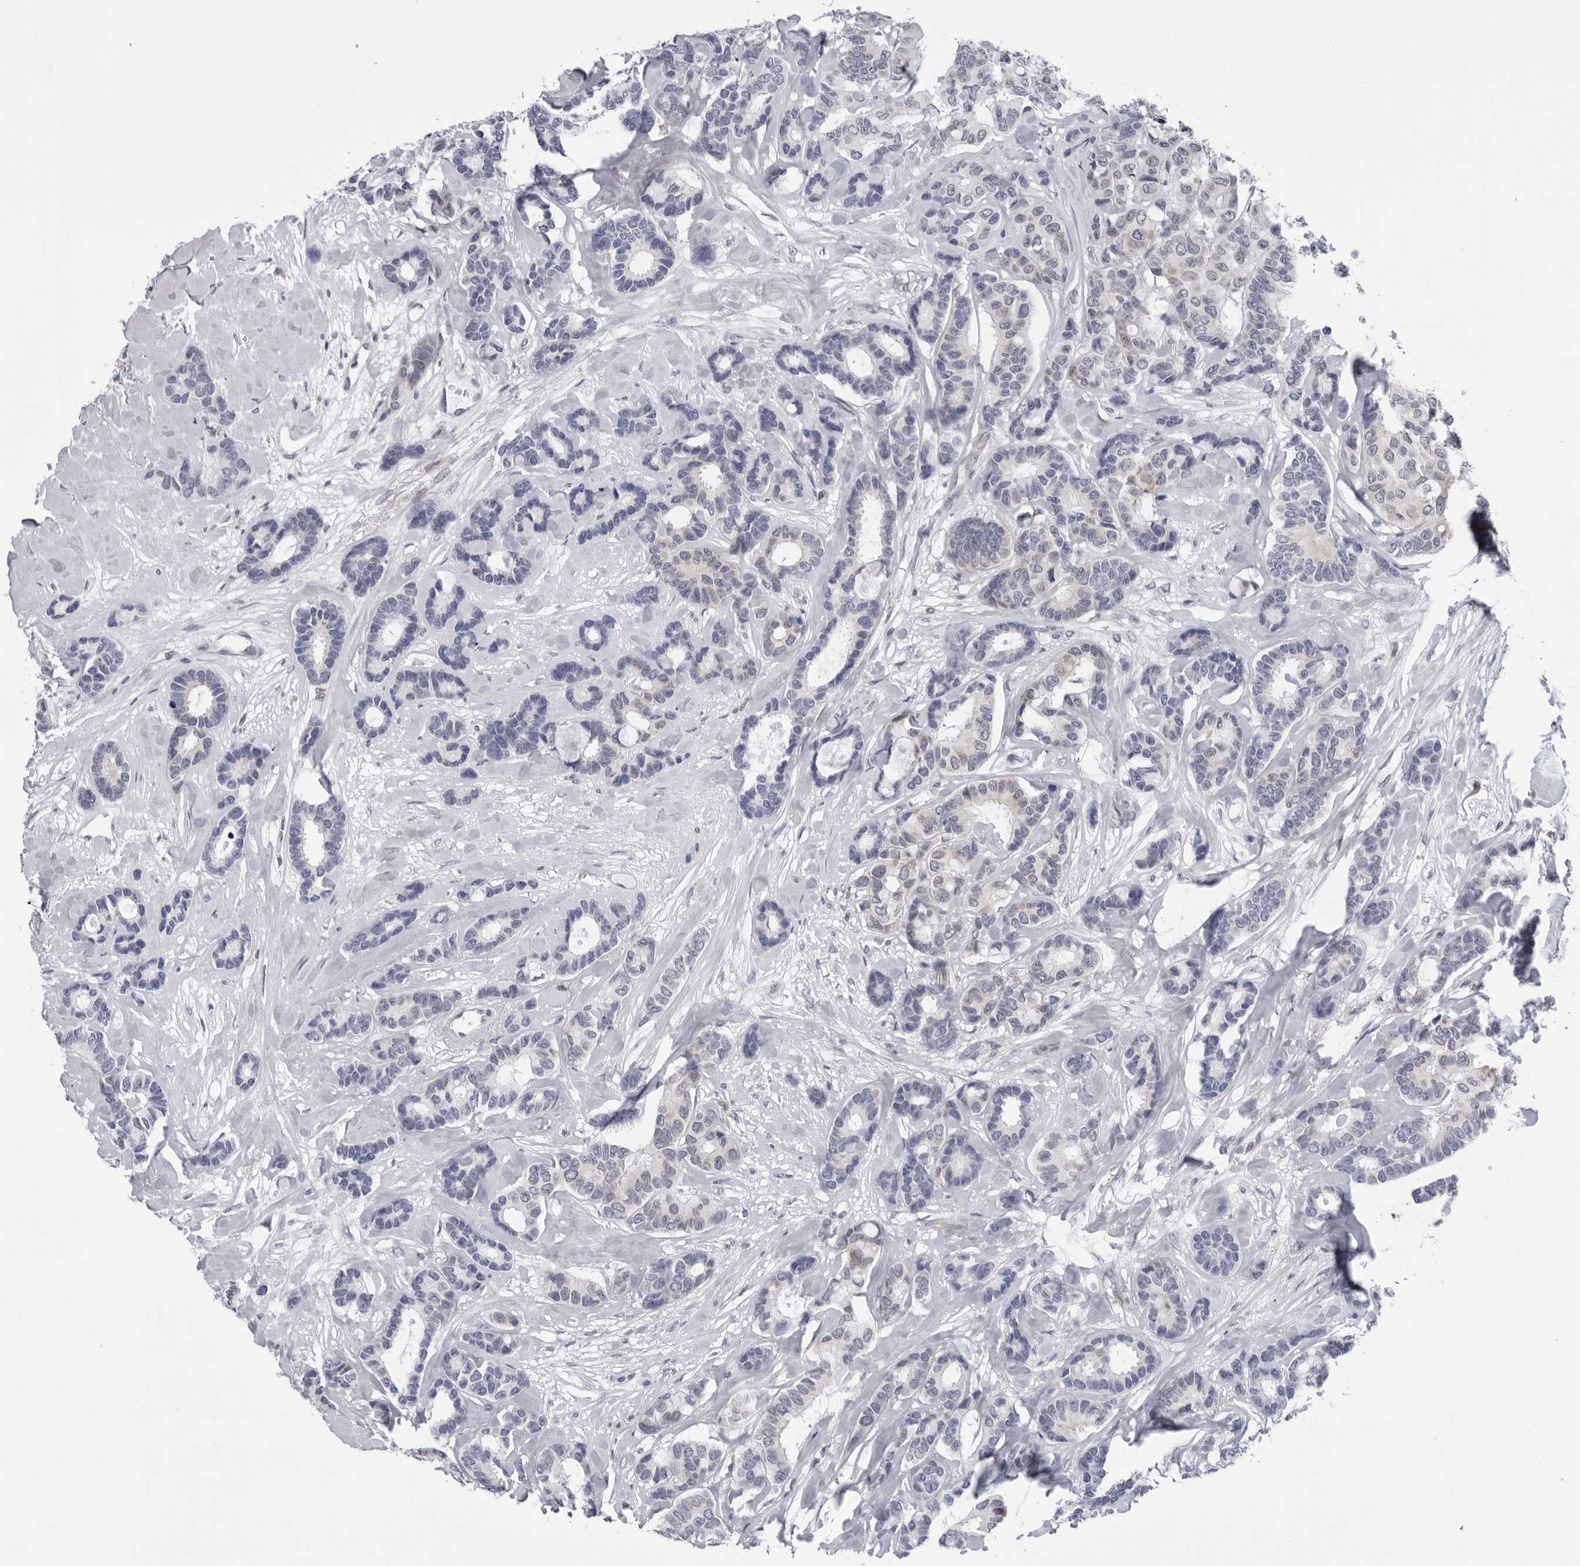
{"staining": {"intensity": "negative", "quantity": "none", "location": "none"}, "tissue": "breast cancer", "cell_type": "Tumor cells", "image_type": "cancer", "snomed": [{"axis": "morphology", "description": "Duct carcinoma"}, {"axis": "topography", "description": "Breast"}], "caption": "Immunohistochemistry (IHC) histopathology image of neoplastic tissue: human breast cancer stained with DAB (3,3'-diaminobenzidine) displays no significant protein positivity in tumor cells.", "gene": "CPT2", "patient": {"sex": "female", "age": 87}}